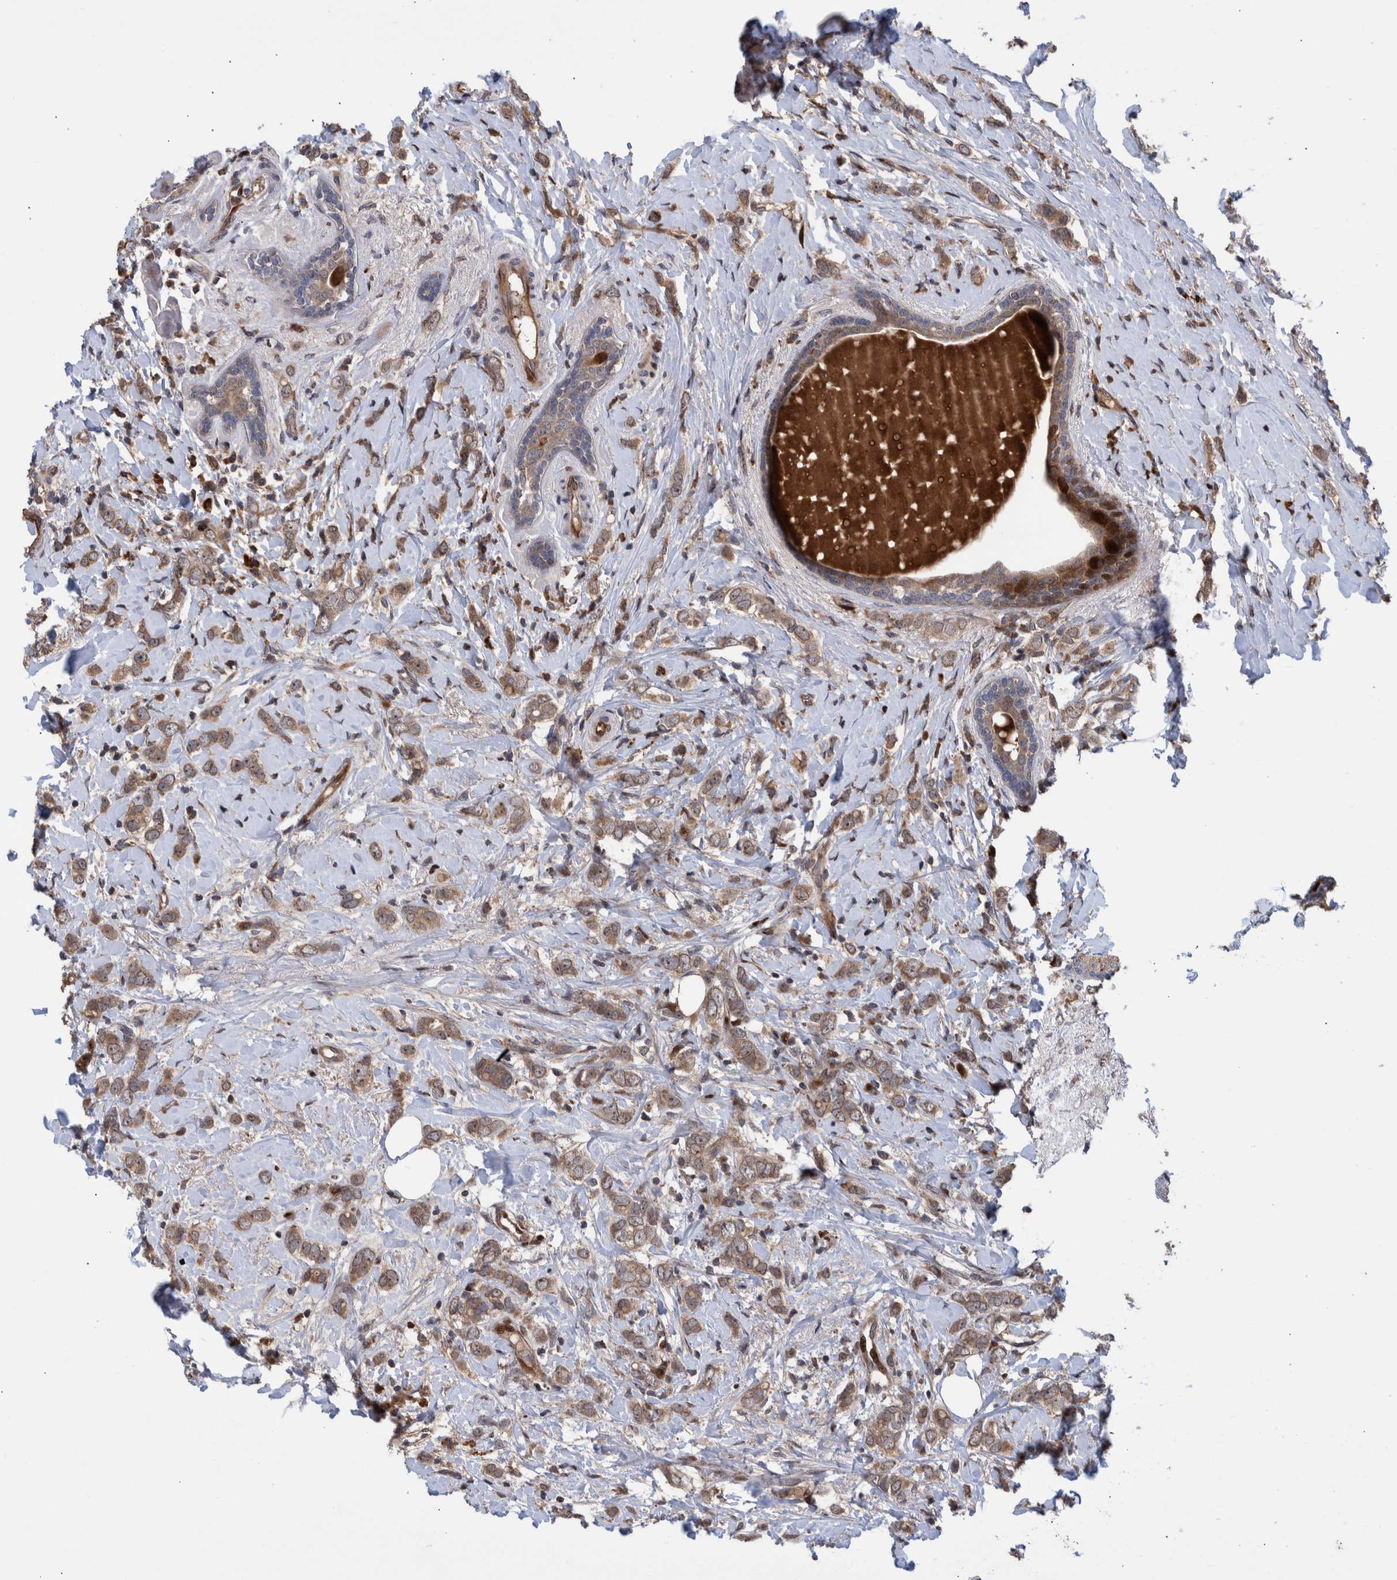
{"staining": {"intensity": "weak", "quantity": ">75%", "location": "cytoplasmic/membranous"}, "tissue": "breast cancer", "cell_type": "Tumor cells", "image_type": "cancer", "snomed": [{"axis": "morphology", "description": "Normal tissue, NOS"}, {"axis": "morphology", "description": "Lobular carcinoma"}, {"axis": "topography", "description": "Breast"}], "caption": "Weak cytoplasmic/membranous staining is appreciated in about >75% of tumor cells in breast cancer (lobular carcinoma).", "gene": "SHISA6", "patient": {"sex": "female", "age": 47}}